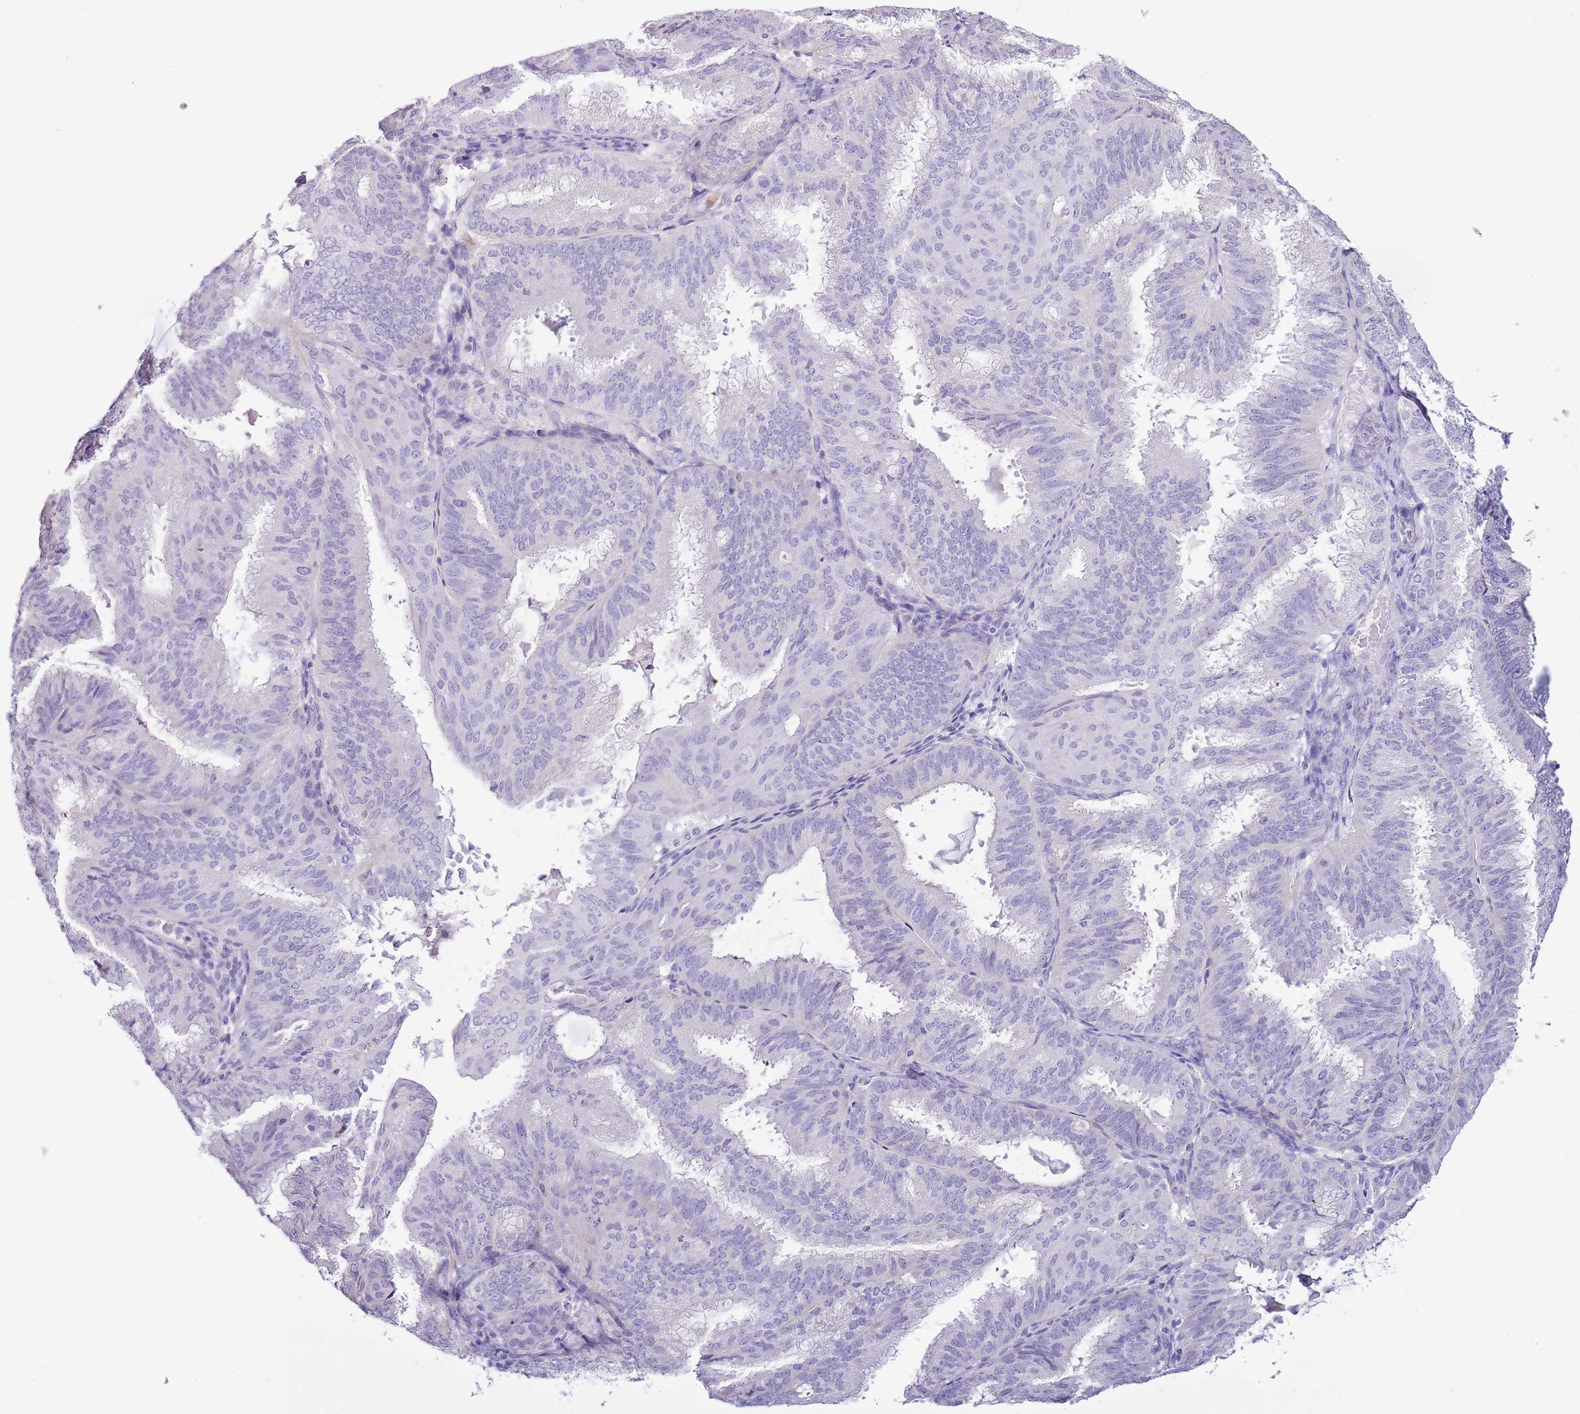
{"staining": {"intensity": "negative", "quantity": "none", "location": "none"}, "tissue": "endometrial cancer", "cell_type": "Tumor cells", "image_type": "cancer", "snomed": [{"axis": "morphology", "description": "Adenocarcinoma, NOS"}, {"axis": "topography", "description": "Endometrium"}], "caption": "There is no significant expression in tumor cells of adenocarcinoma (endometrial).", "gene": "SLC23A1", "patient": {"sex": "female", "age": 49}}